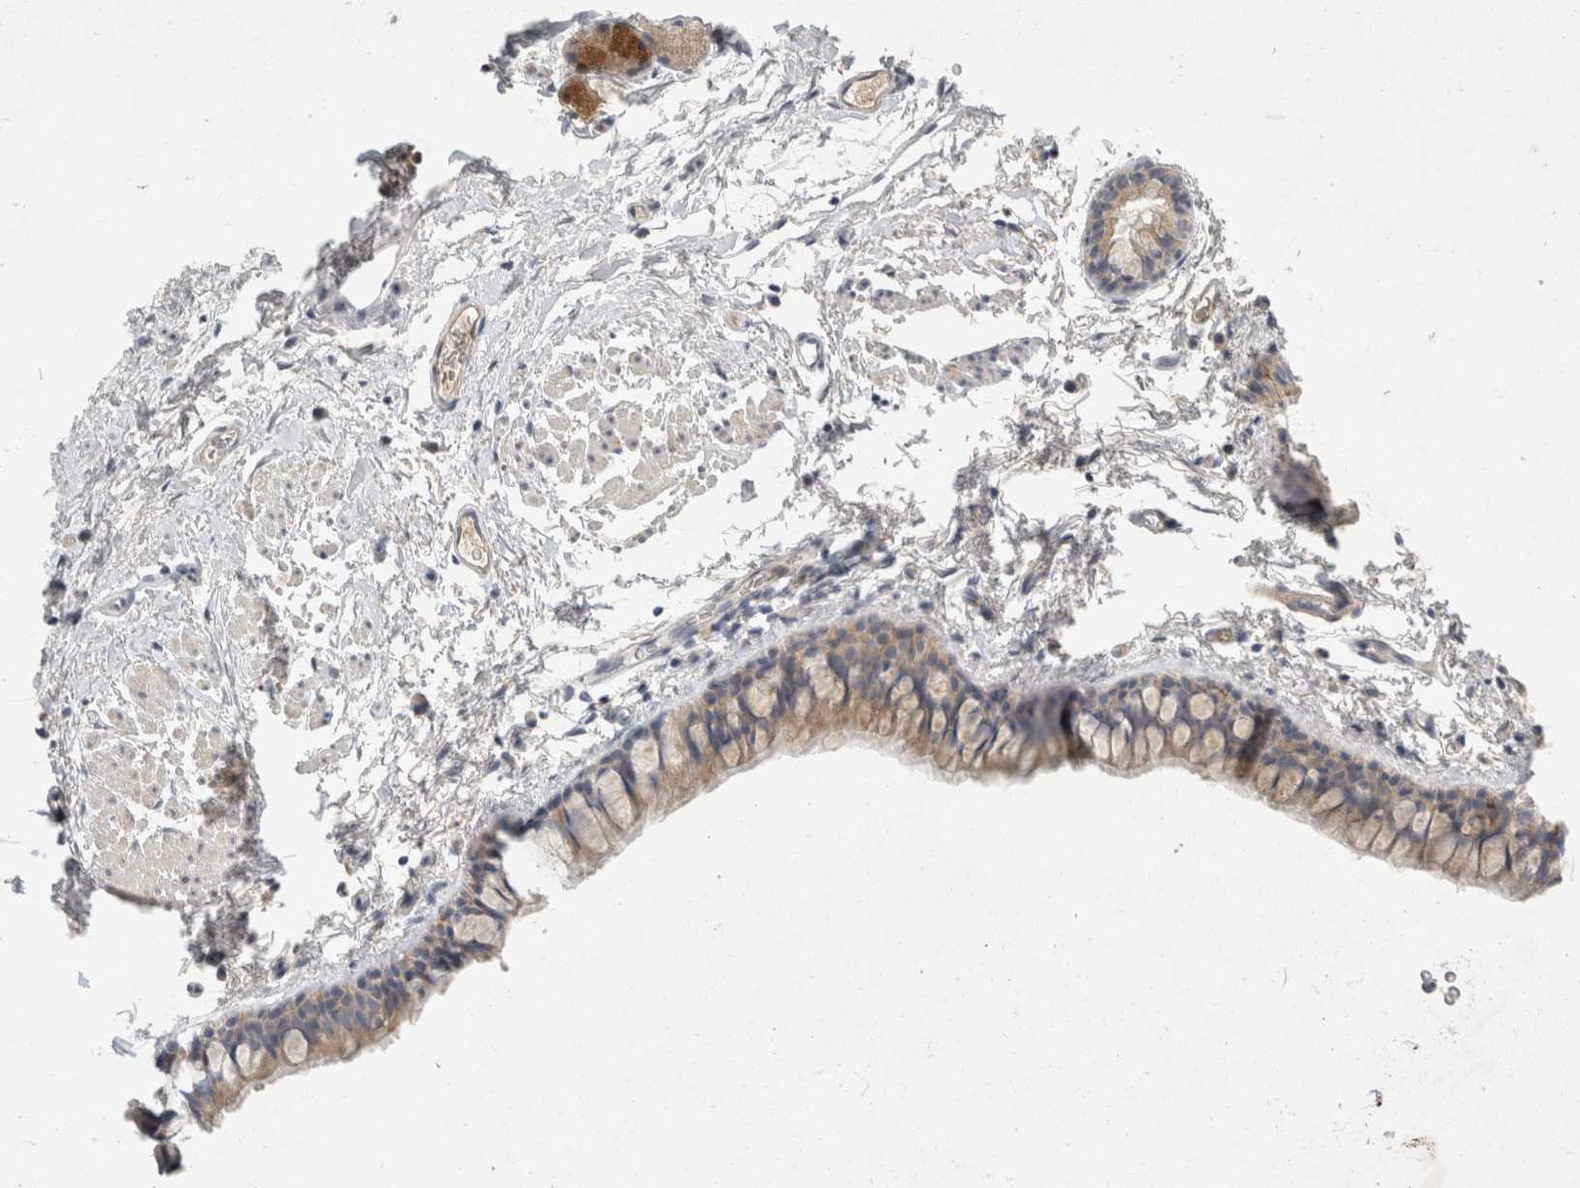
{"staining": {"intensity": "weak", "quantity": ">75%", "location": "cytoplasmic/membranous"}, "tissue": "bronchus", "cell_type": "Respiratory epithelial cells", "image_type": "normal", "snomed": [{"axis": "morphology", "description": "Normal tissue, NOS"}, {"axis": "topography", "description": "Cartilage tissue"}, {"axis": "topography", "description": "Bronchus"}, {"axis": "topography", "description": "Lung"}], "caption": "Immunohistochemical staining of unremarkable bronchus demonstrates weak cytoplasmic/membranous protein expression in approximately >75% of respiratory epithelial cells. The protein of interest is stained brown, and the nuclei are stained in blue (DAB (3,3'-diaminobenzidine) IHC with brightfield microscopy, high magnification).", "gene": "TOM1L2", "patient": {"sex": "male", "age": 64}}